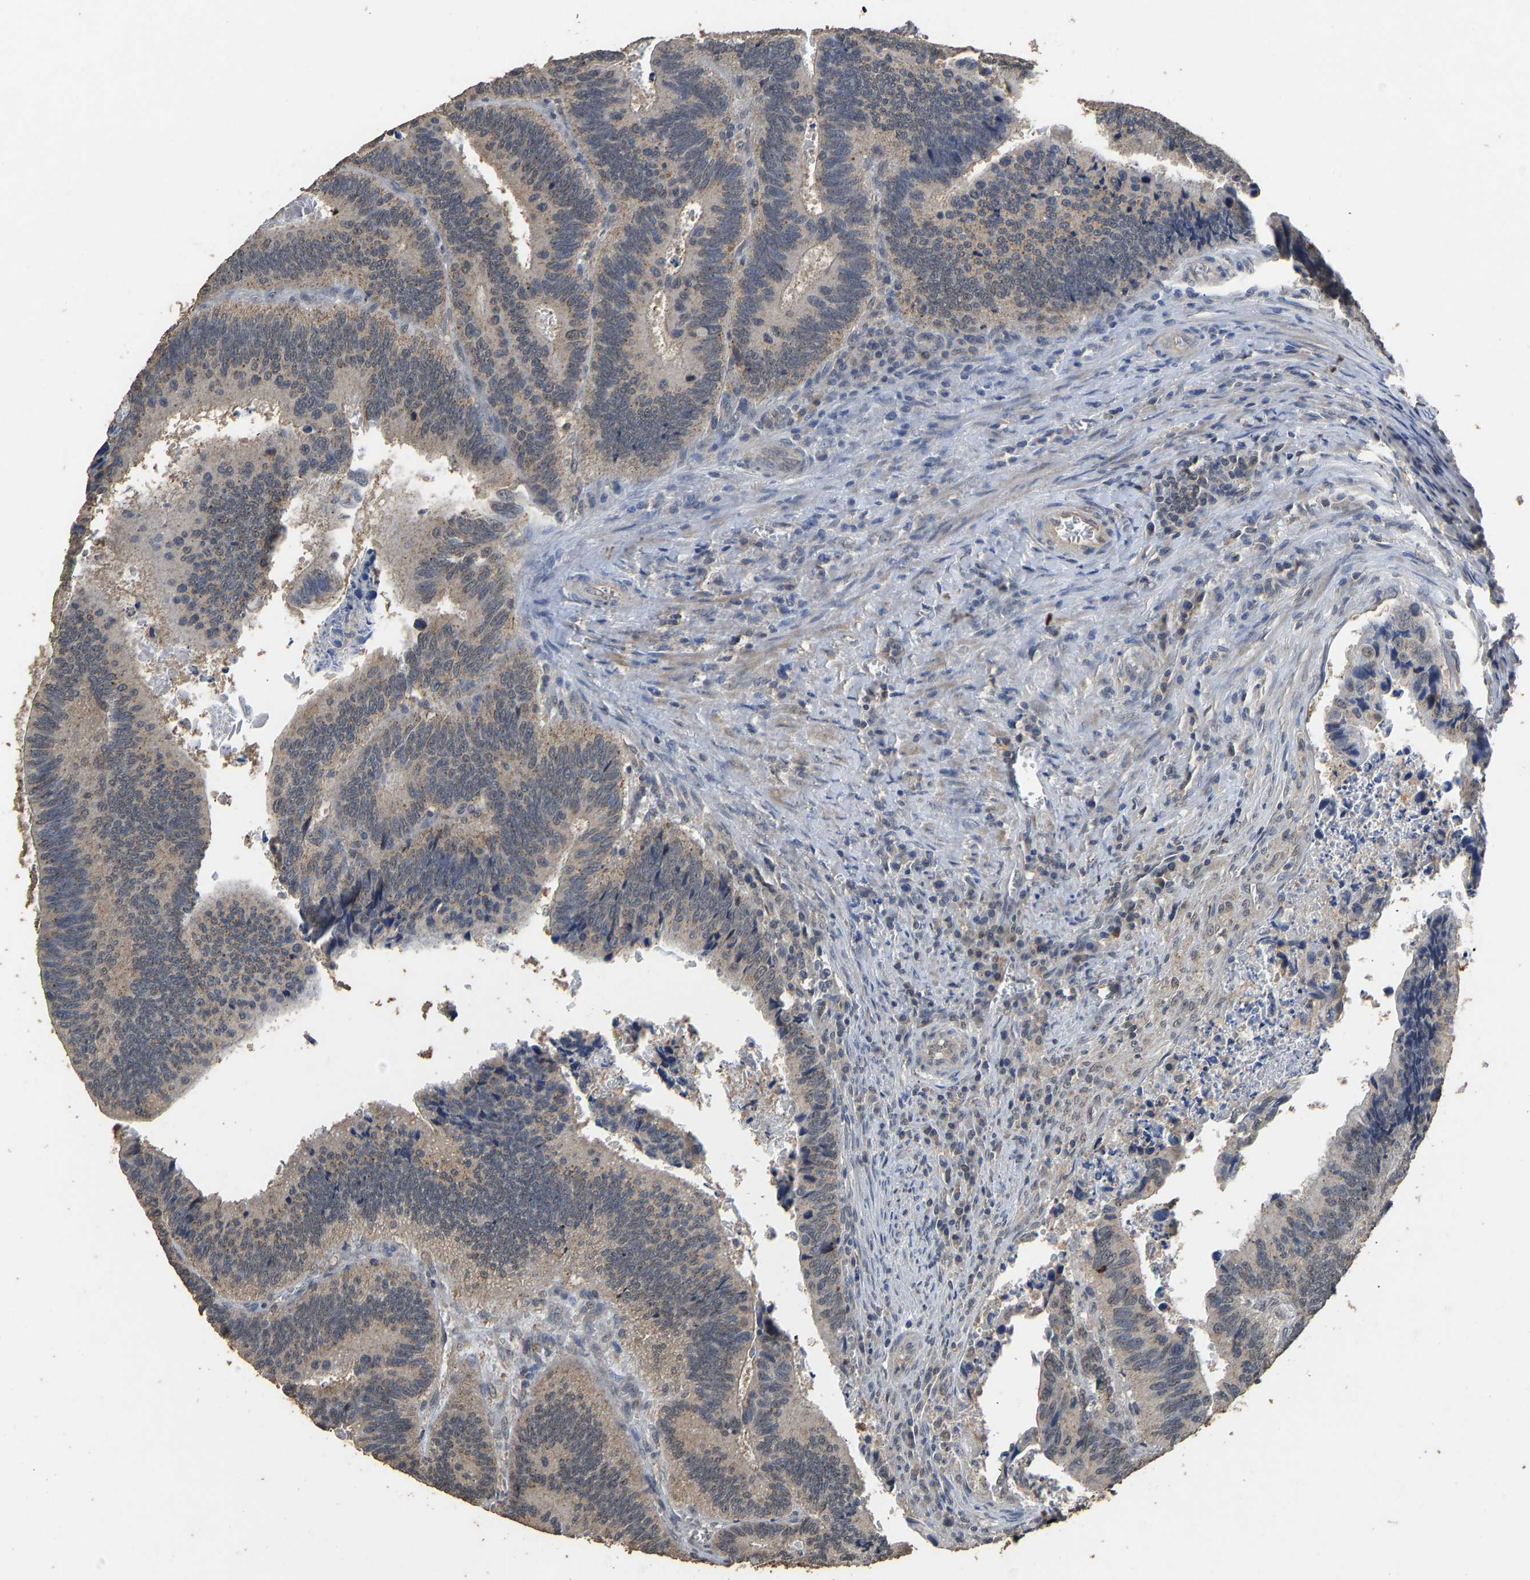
{"staining": {"intensity": "weak", "quantity": ">75%", "location": "cytoplasmic/membranous"}, "tissue": "colorectal cancer", "cell_type": "Tumor cells", "image_type": "cancer", "snomed": [{"axis": "morphology", "description": "Inflammation, NOS"}, {"axis": "morphology", "description": "Adenocarcinoma, NOS"}, {"axis": "topography", "description": "Colon"}], "caption": "IHC of human adenocarcinoma (colorectal) displays low levels of weak cytoplasmic/membranous positivity in about >75% of tumor cells.", "gene": "CIDEC", "patient": {"sex": "male", "age": 72}}